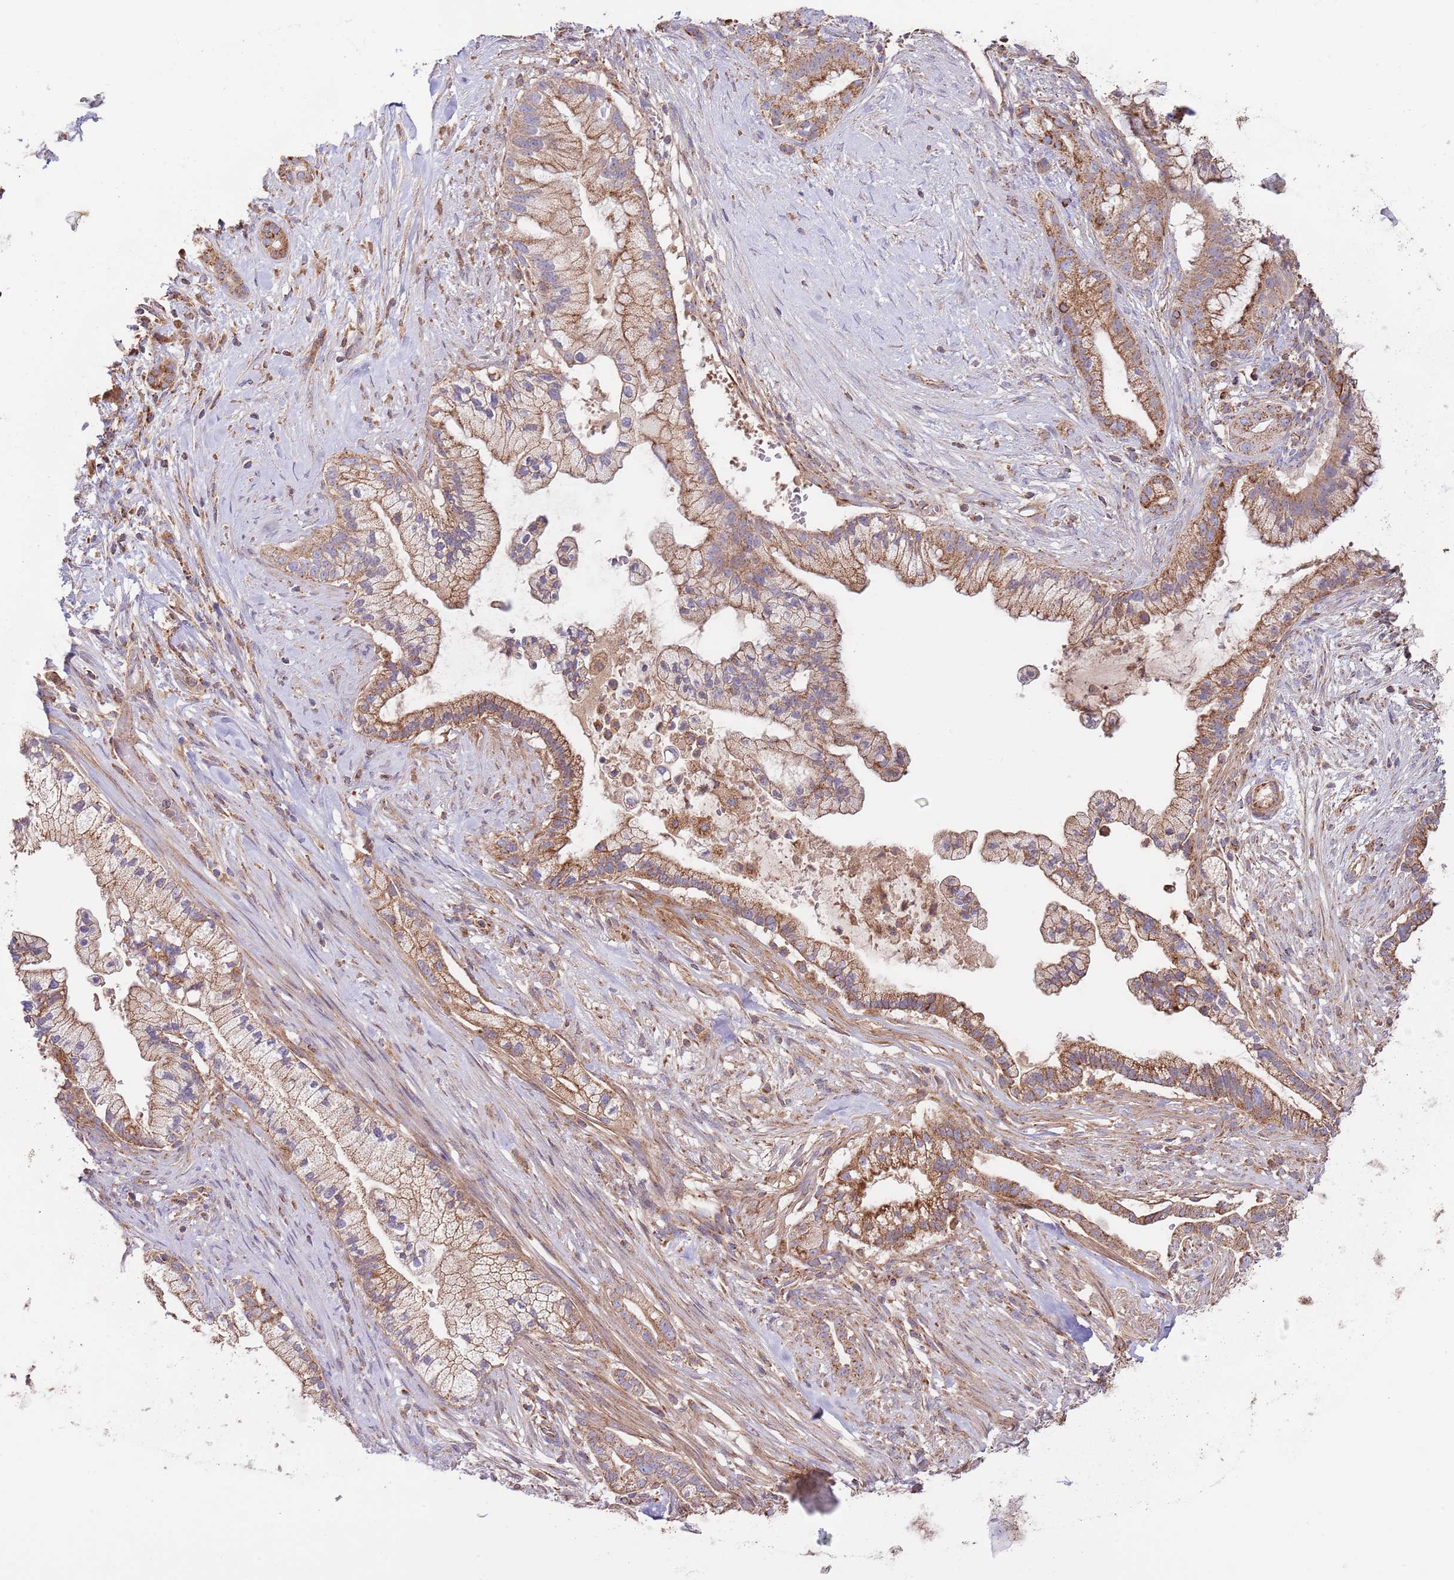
{"staining": {"intensity": "moderate", "quantity": ">75%", "location": "cytoplasmic/membranous"}, "tissue": "pancreatic cancer", "cell_type": "Tumor cells", "image_type": "cancer", "snomed": [{"axis": "morphology", "description": "Adenocarcinoma, NOS"}, {"axis": "topography", "description": "Pancreas"}], "caption": "DAB immunohistochemical staining of pancreatic cancer (adenocarcinoma) exhibits moderate cytoplasmic/membranous protein expression in about >75% of tumor cells.", "gene": "DNAJA3", "patient": {"sex": "male", "age": 44}}